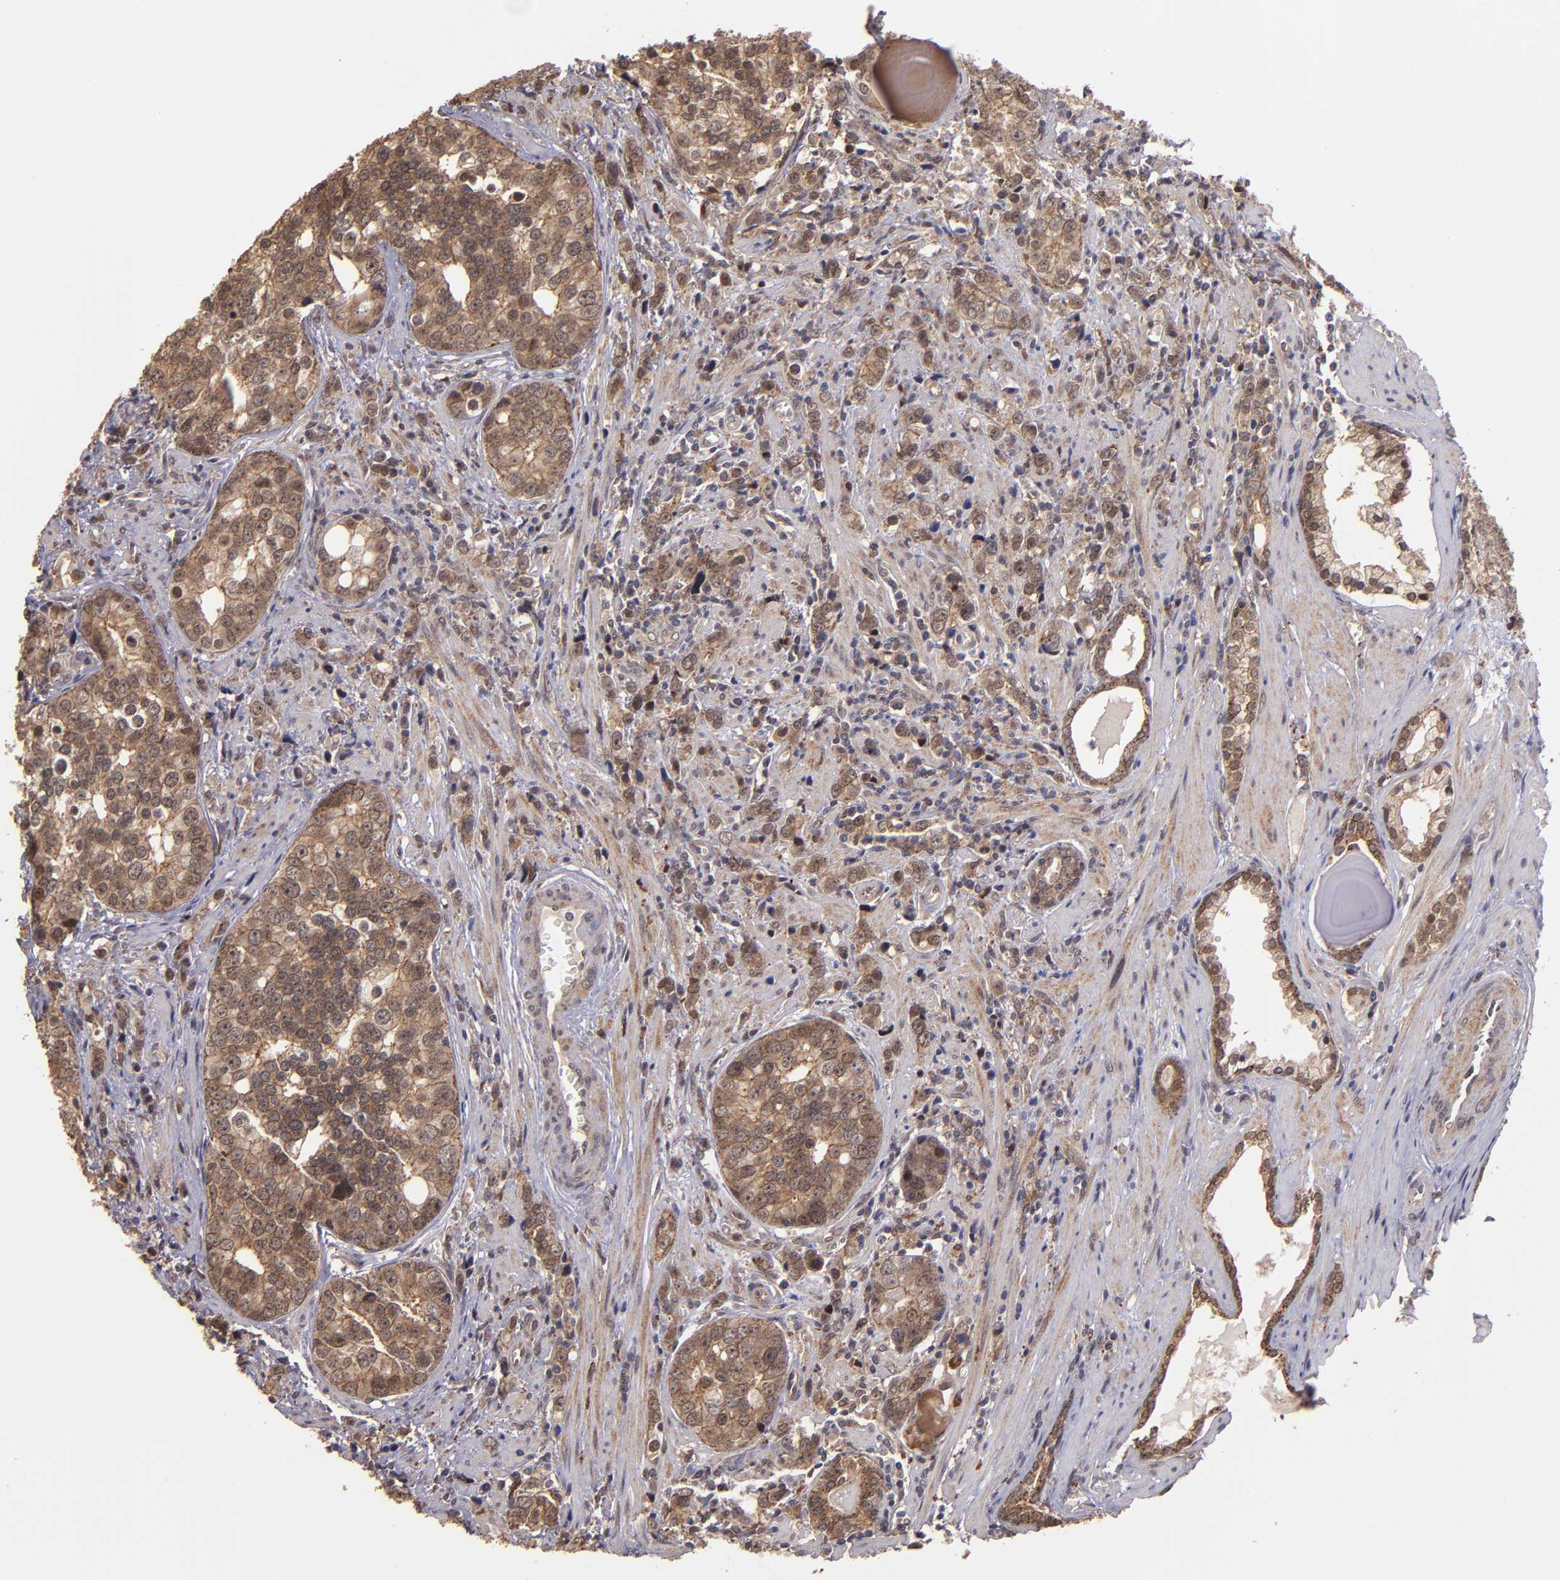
{"staining": {"intensity": "moderate", "quantity": ">75%", "location": "cytoplasmic/membranous,nuclear"}, "tissue": "prostate cancer", "cell_type": "Tumor cells", "image_type": "cancer", "snomed": [{"axis": "morphology", "description": "Adenocarcinoma, High grade"}, {"axis": "topography", "description": "Prostate"}], "caption": "Tumor cells reveal moderate cytoplasmic/membranous and nuclear expression in about >75% of cells in prostate cancer (adenocarcinoma (high-grade)).", "gene": "SIPA1L1", "patient": {"sex": "male", "age": 71}}